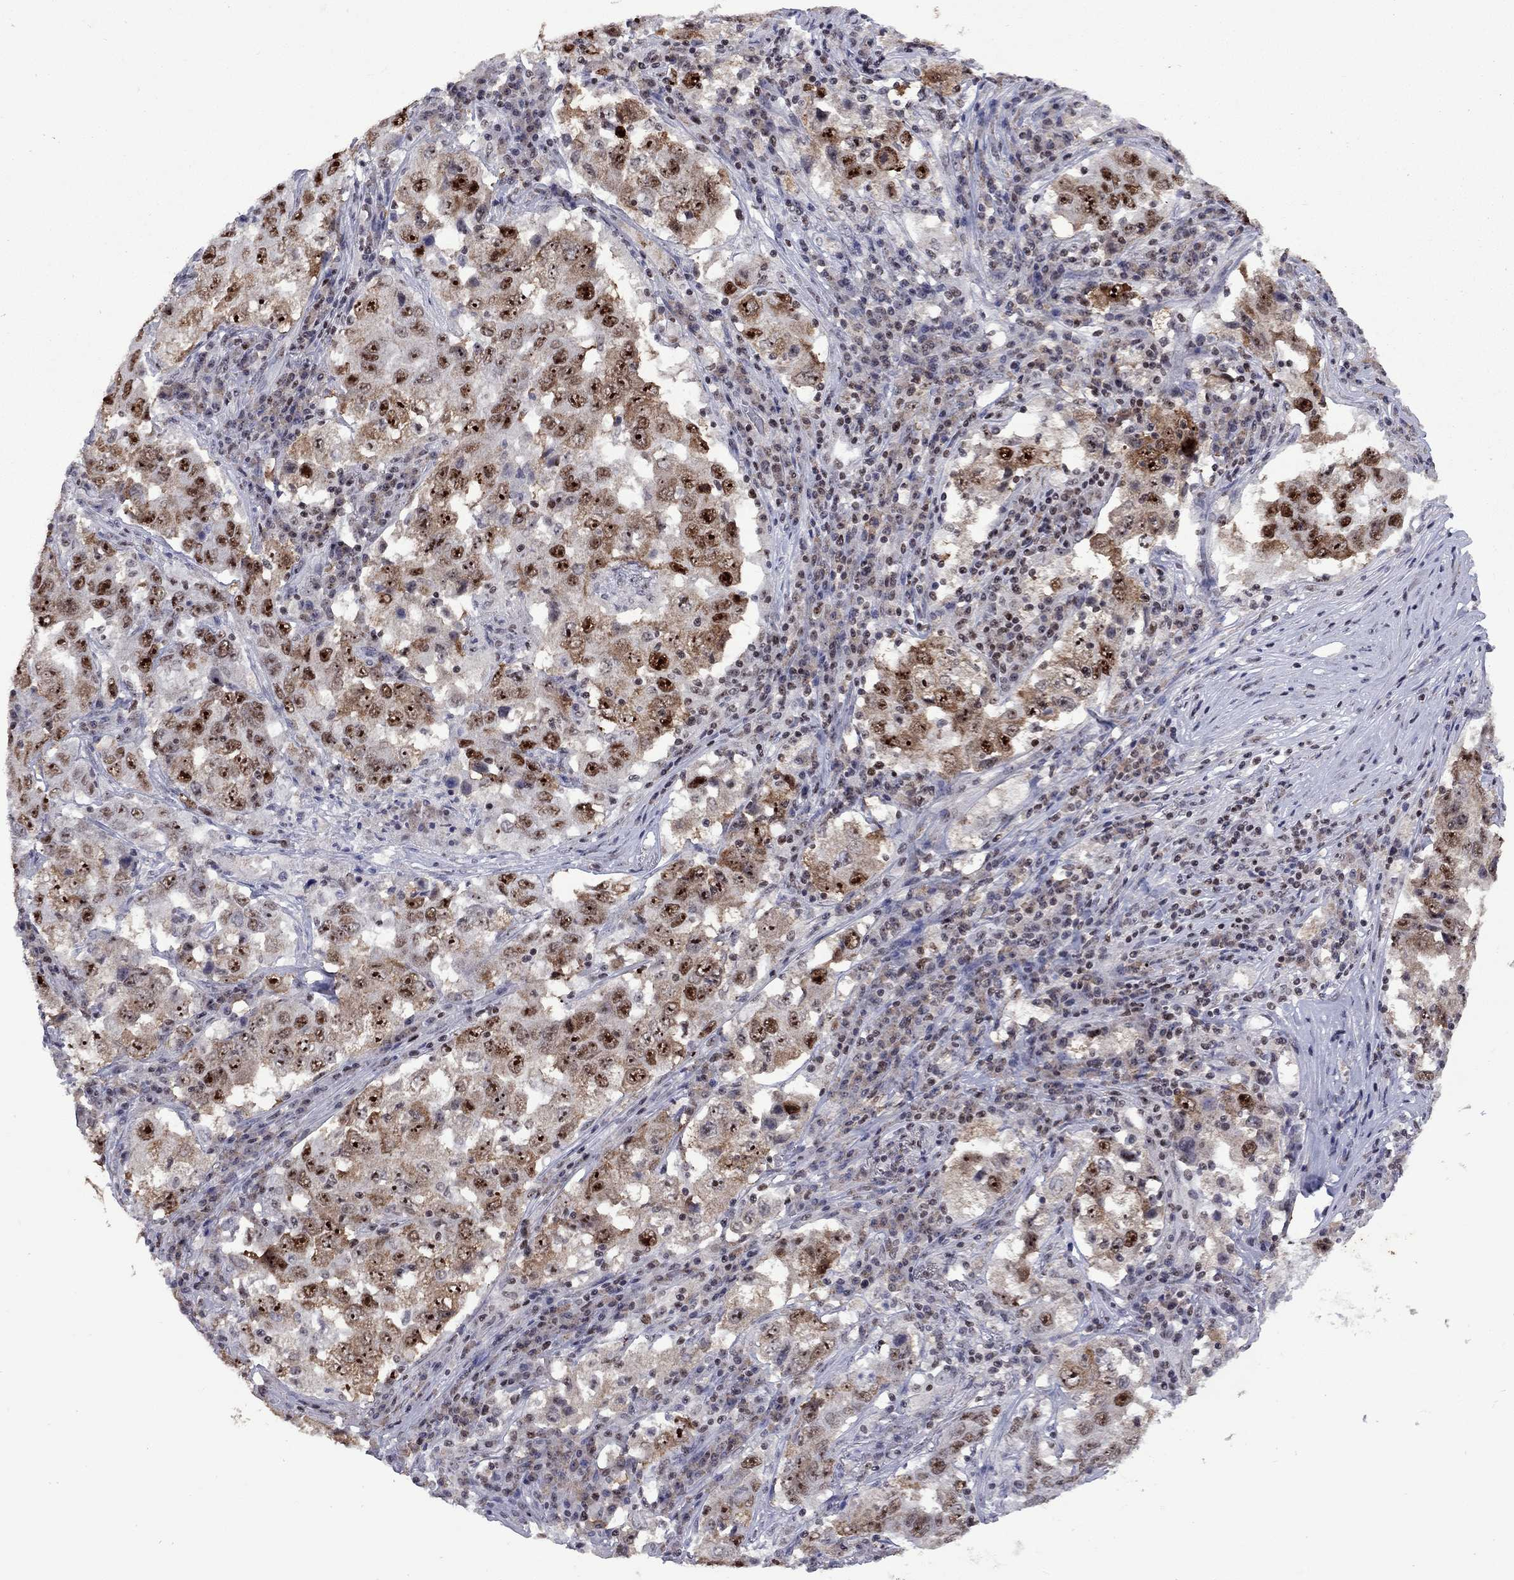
{"staining": {"intensity": "strong", "quantity": ">75%", "location": "nuclear"}, "tissue": "lung cancer", "cell_type": "Tumor cells", "image_type": "cancer", "snomed": [{"axis": "morphology", "description": "Adenocarcinoma, NOS"}, {"axis": "topography", "description": "Lung"}], "caption": "A brown stain labels strong nuclear expression of a protein in human adenocarcinoma (lung) tumor cells.", "gene": "SPOUT1", "patient": {"sex": "male", "age": 73}}